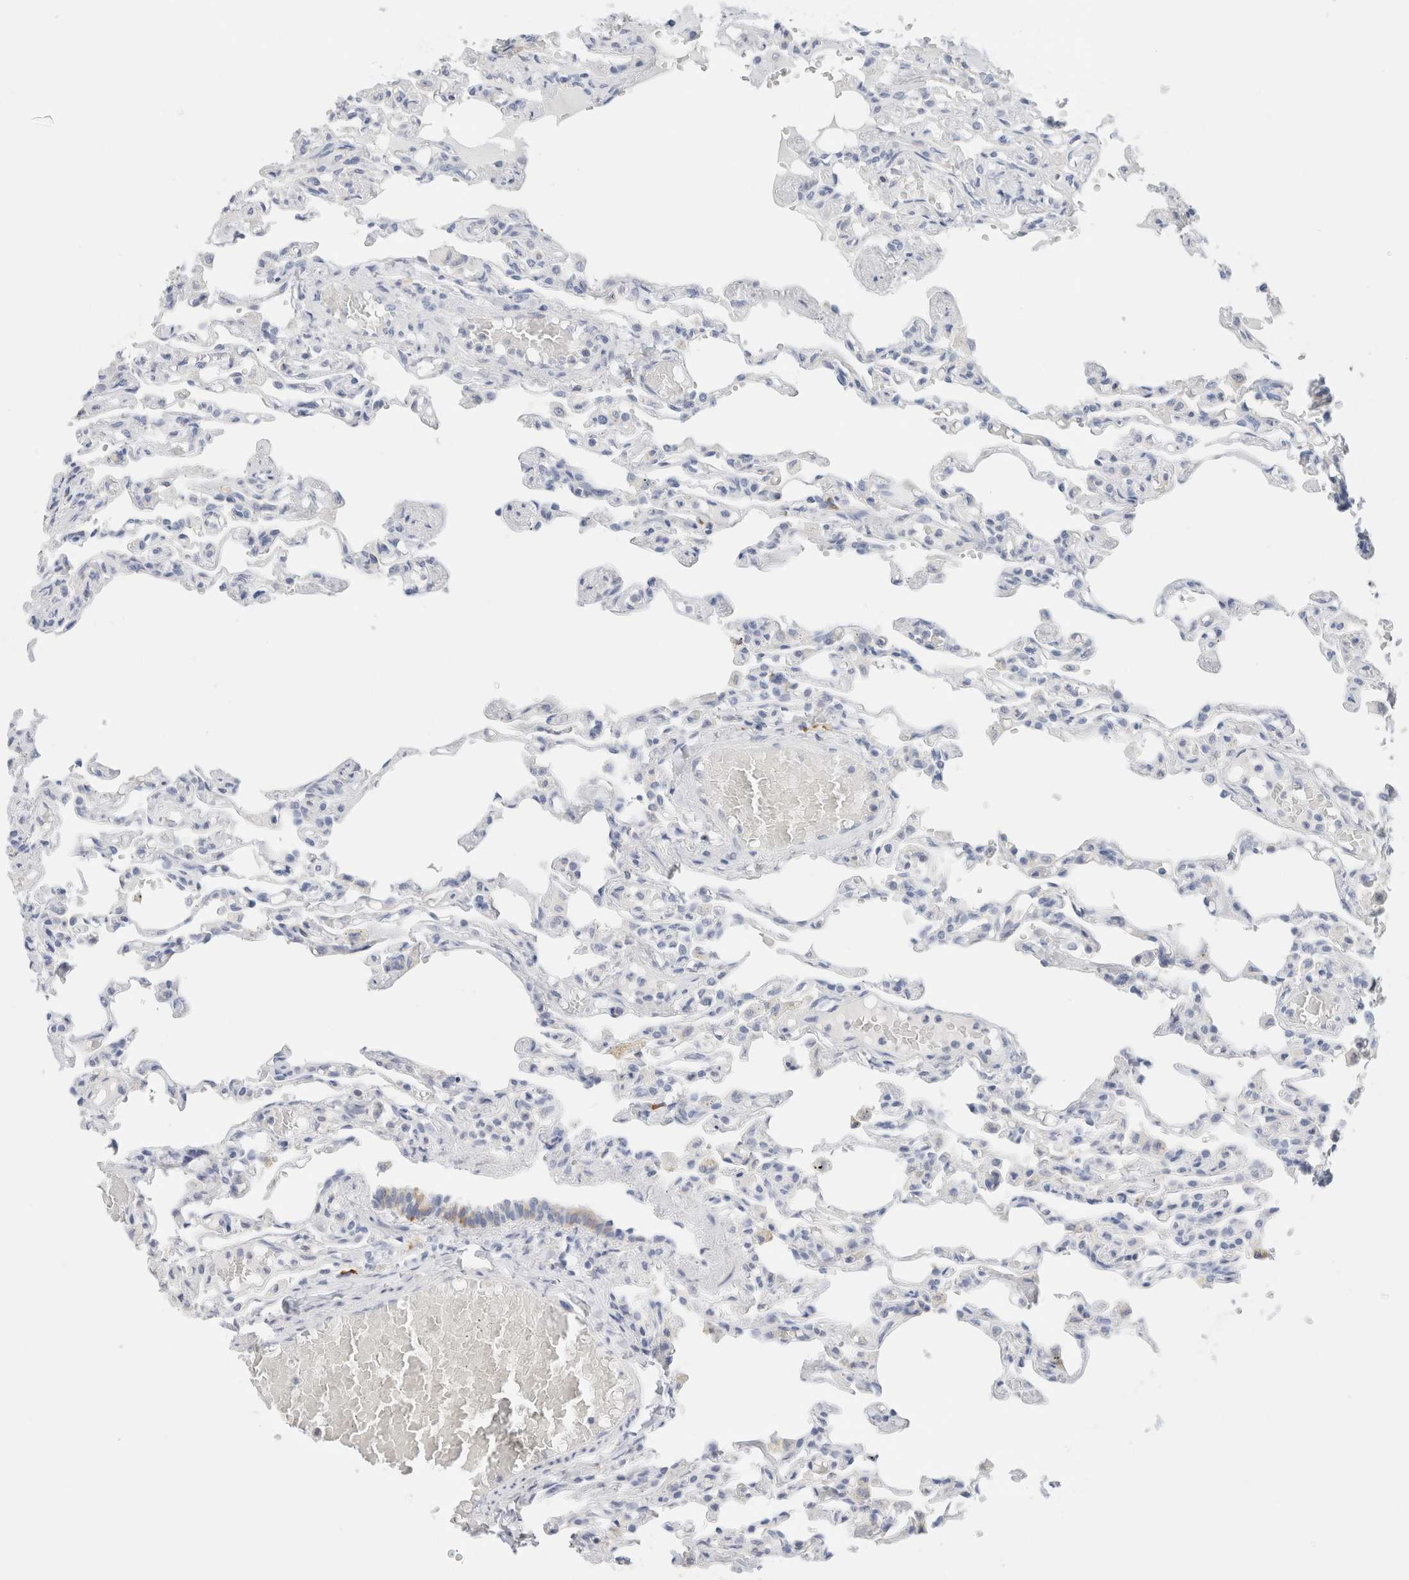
{"staining": {"intensity": "negative", "quantity": "none", "location": "none"}, "tissue": "lung", "cell_type": "Alveolar cells", "image_type": "normal", "snomed": [{"axis": "morphology", "description": "Normal tissue, NOS"}, {"axis": "topography", "description": "Lung"}], "caption": "A micrograph of lung stained for a protein exhibits no brown staining in alveolar cells. The staining was performed using DAB (3,3'-diaminobenzidine) to visualize the protein expression in brown, while the nuclei were stained in blue with hematoxylin (Magnification: 20x).", "gene": "GADD45G", "patient": {"sex": "male", "age": 21}}